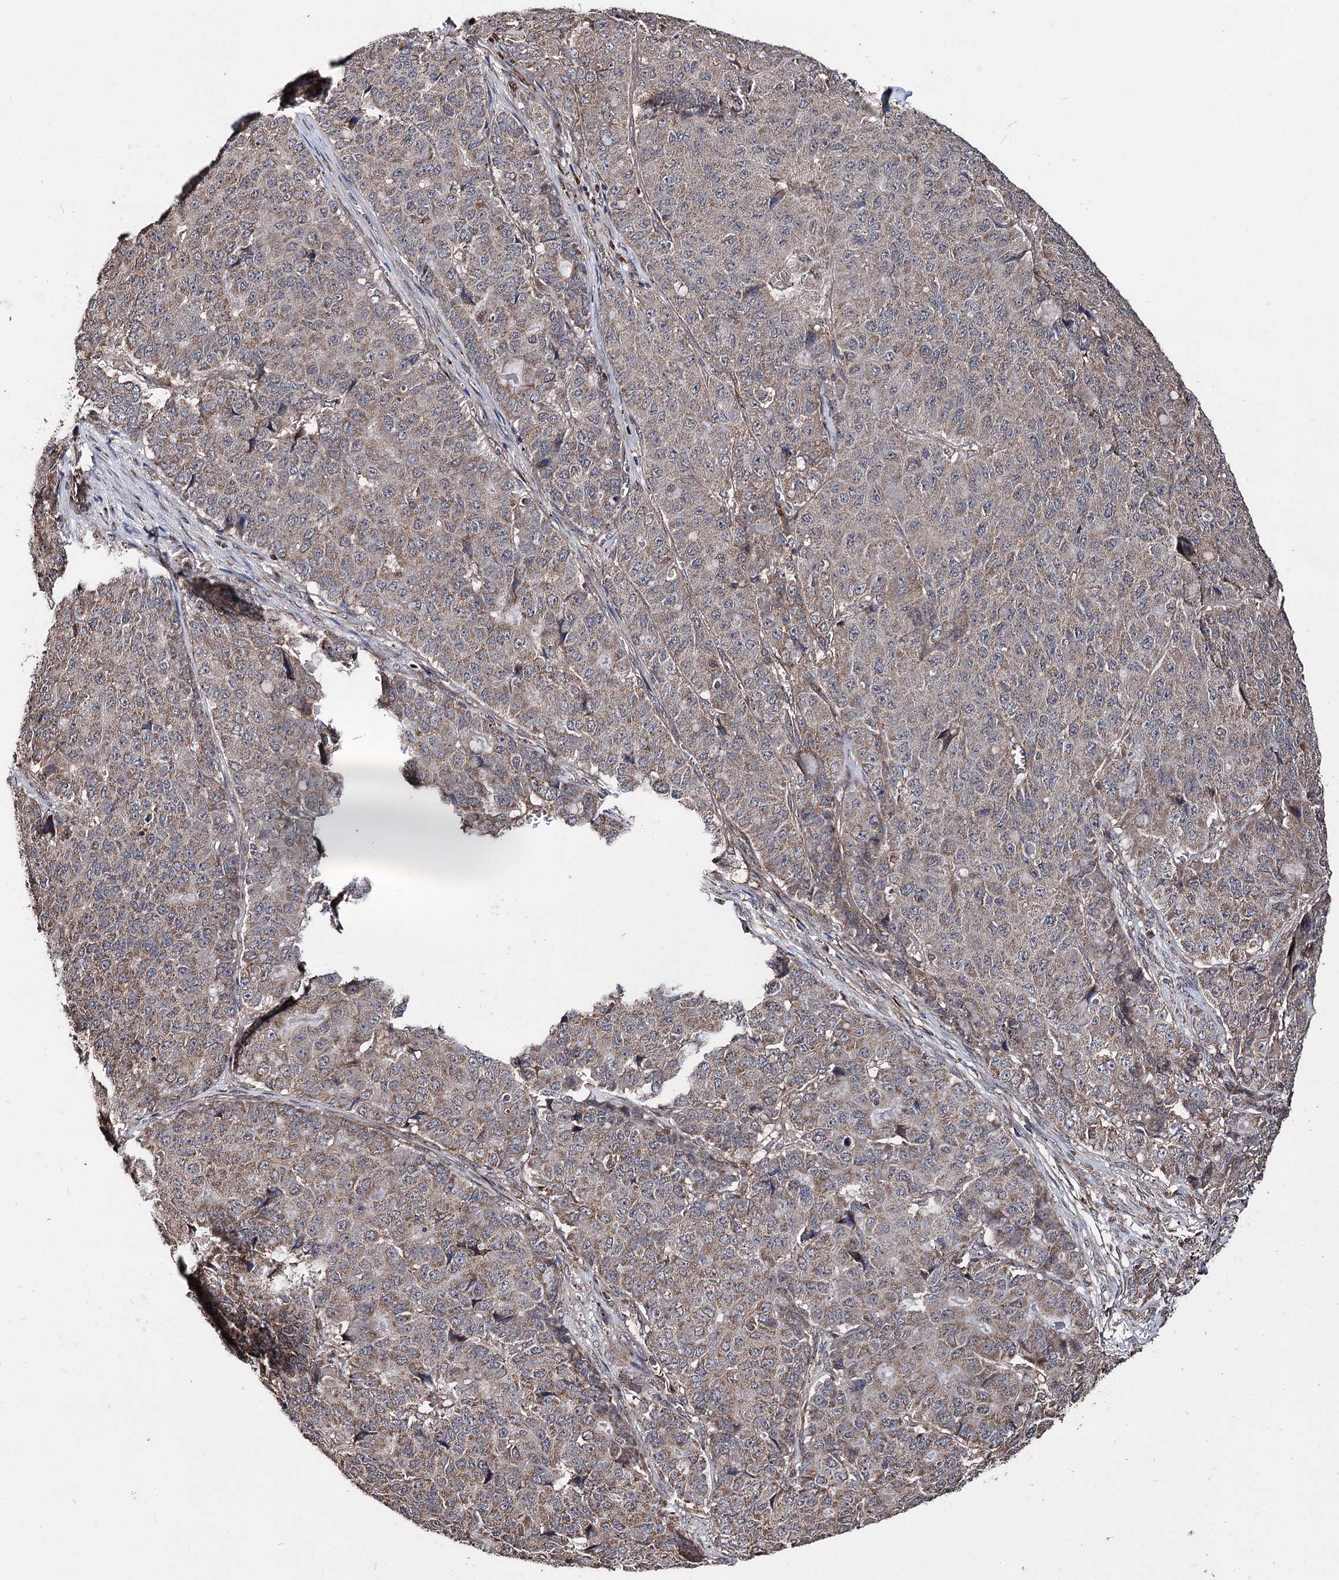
{"staining": {"intensity": "weak", "quantity": ">75%", "location": "cytoplasmic/membranous"}, "tissue": "pancreatic cancer", "cell_type": "Tumor cells", "image_type": "cancer", "snomed": [{"axis": "morphology", "description": "Adenocarcinoma, NOS"}, {"axis": "topography", "description": "Pancreas"}], "caption": "A photomicrograph showing weak cytoplasmic/membranous expression in approximately >75% of tumor cells in pancreatic cancer, as visualized by brown immunohistochemical staining.", "gene": "MINDY3", "patient": {"sex": "male", "age": 50}}